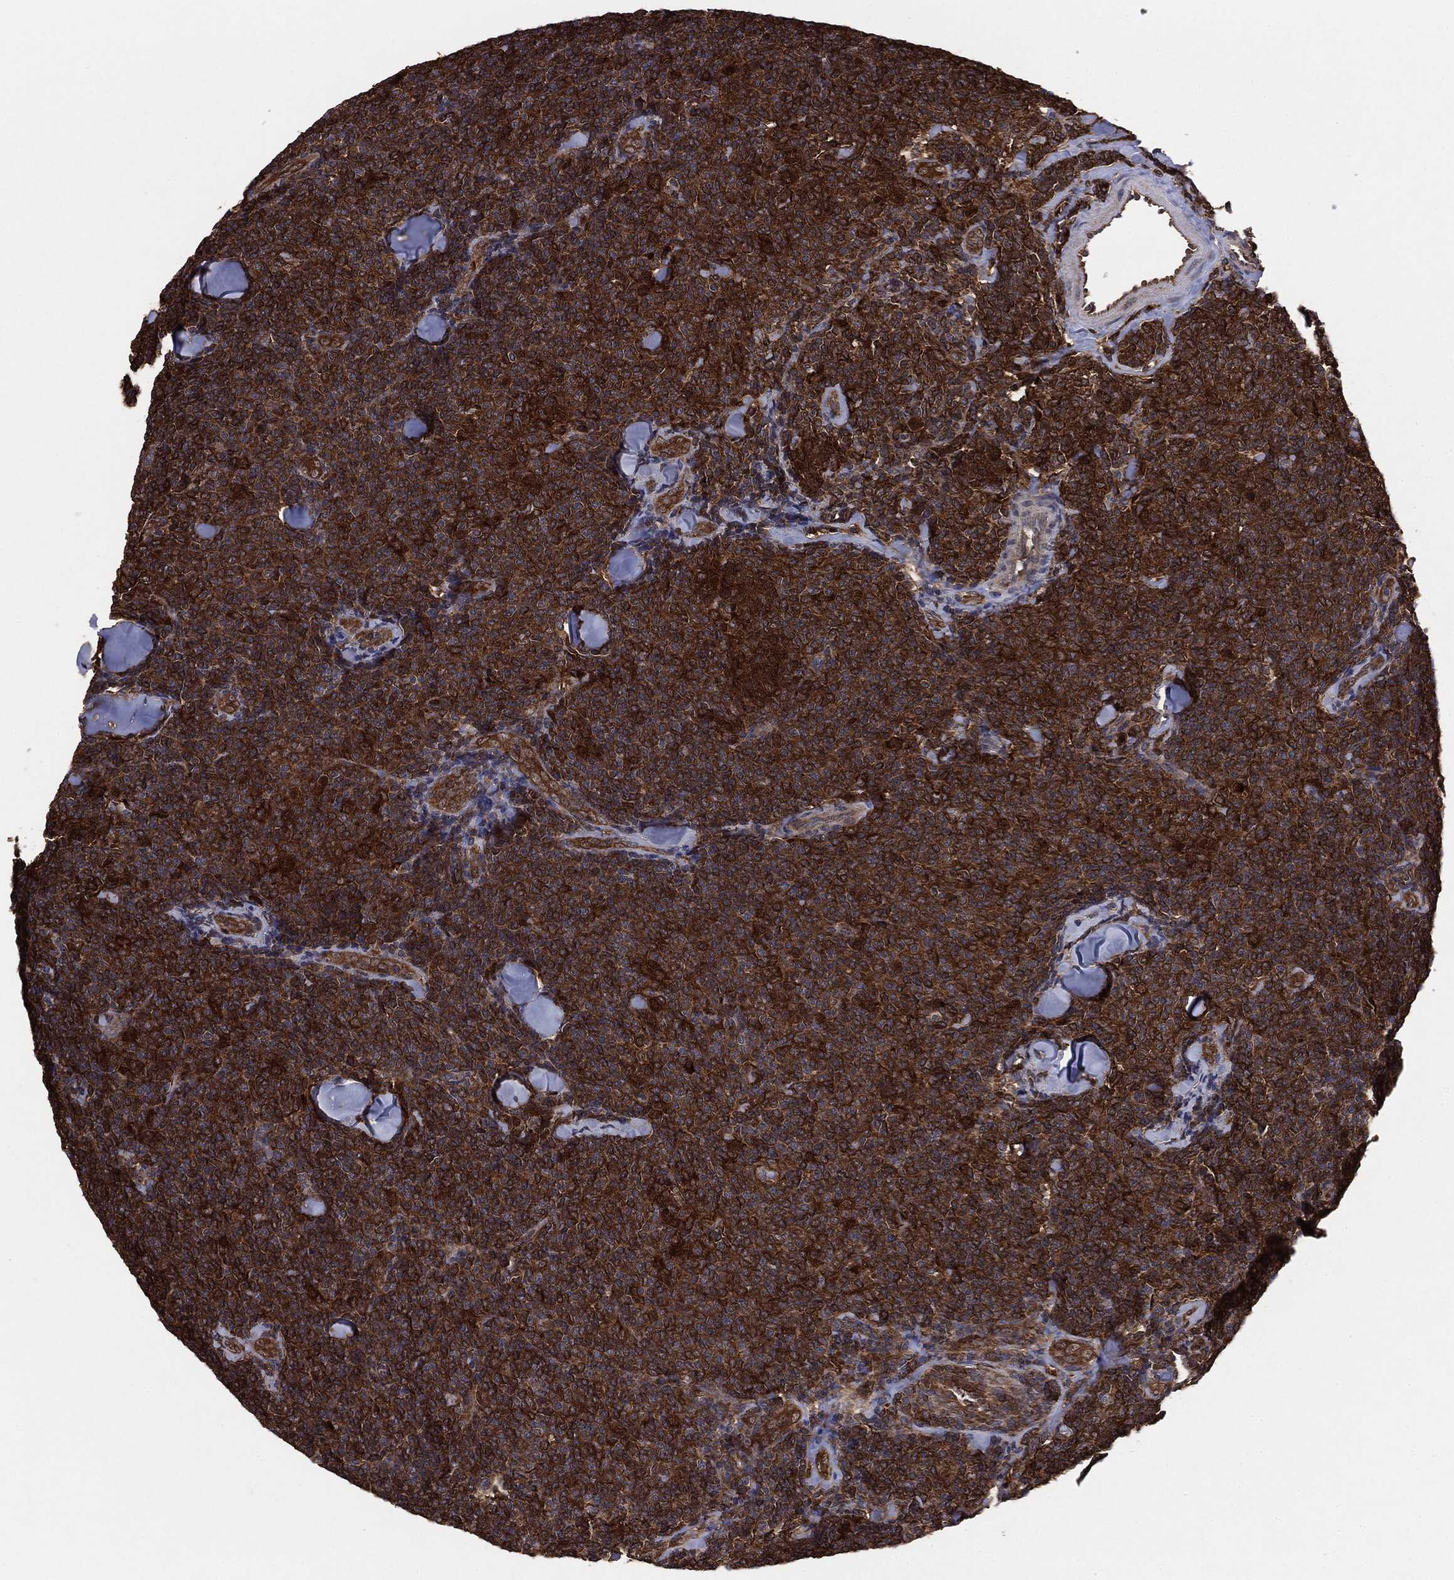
{"staining": {"intensity": "strong", "quantity": ">75%", "location": "cytoplasmic/membranous"}, "tissue": "lymphoma", "cell_type": "Tumor cells", "image_type": "cancer", "snomed": [{"axis": "morphology", "description": "Malignant lymphoma, non-Hodgkin's type, Low grade"}, {"axis": "topography", "description": "Lymph node"}], "caption": "IHC image of malignant lymphoma, non-Hodgkin's type (low-grade) stained for a protein (brown), which exhibits high levels of strong cytoplasmic/membranous expression in about >75% of tumor cells.", "gene": "NME1", "patient": {"sex": "female", "age": 56}}